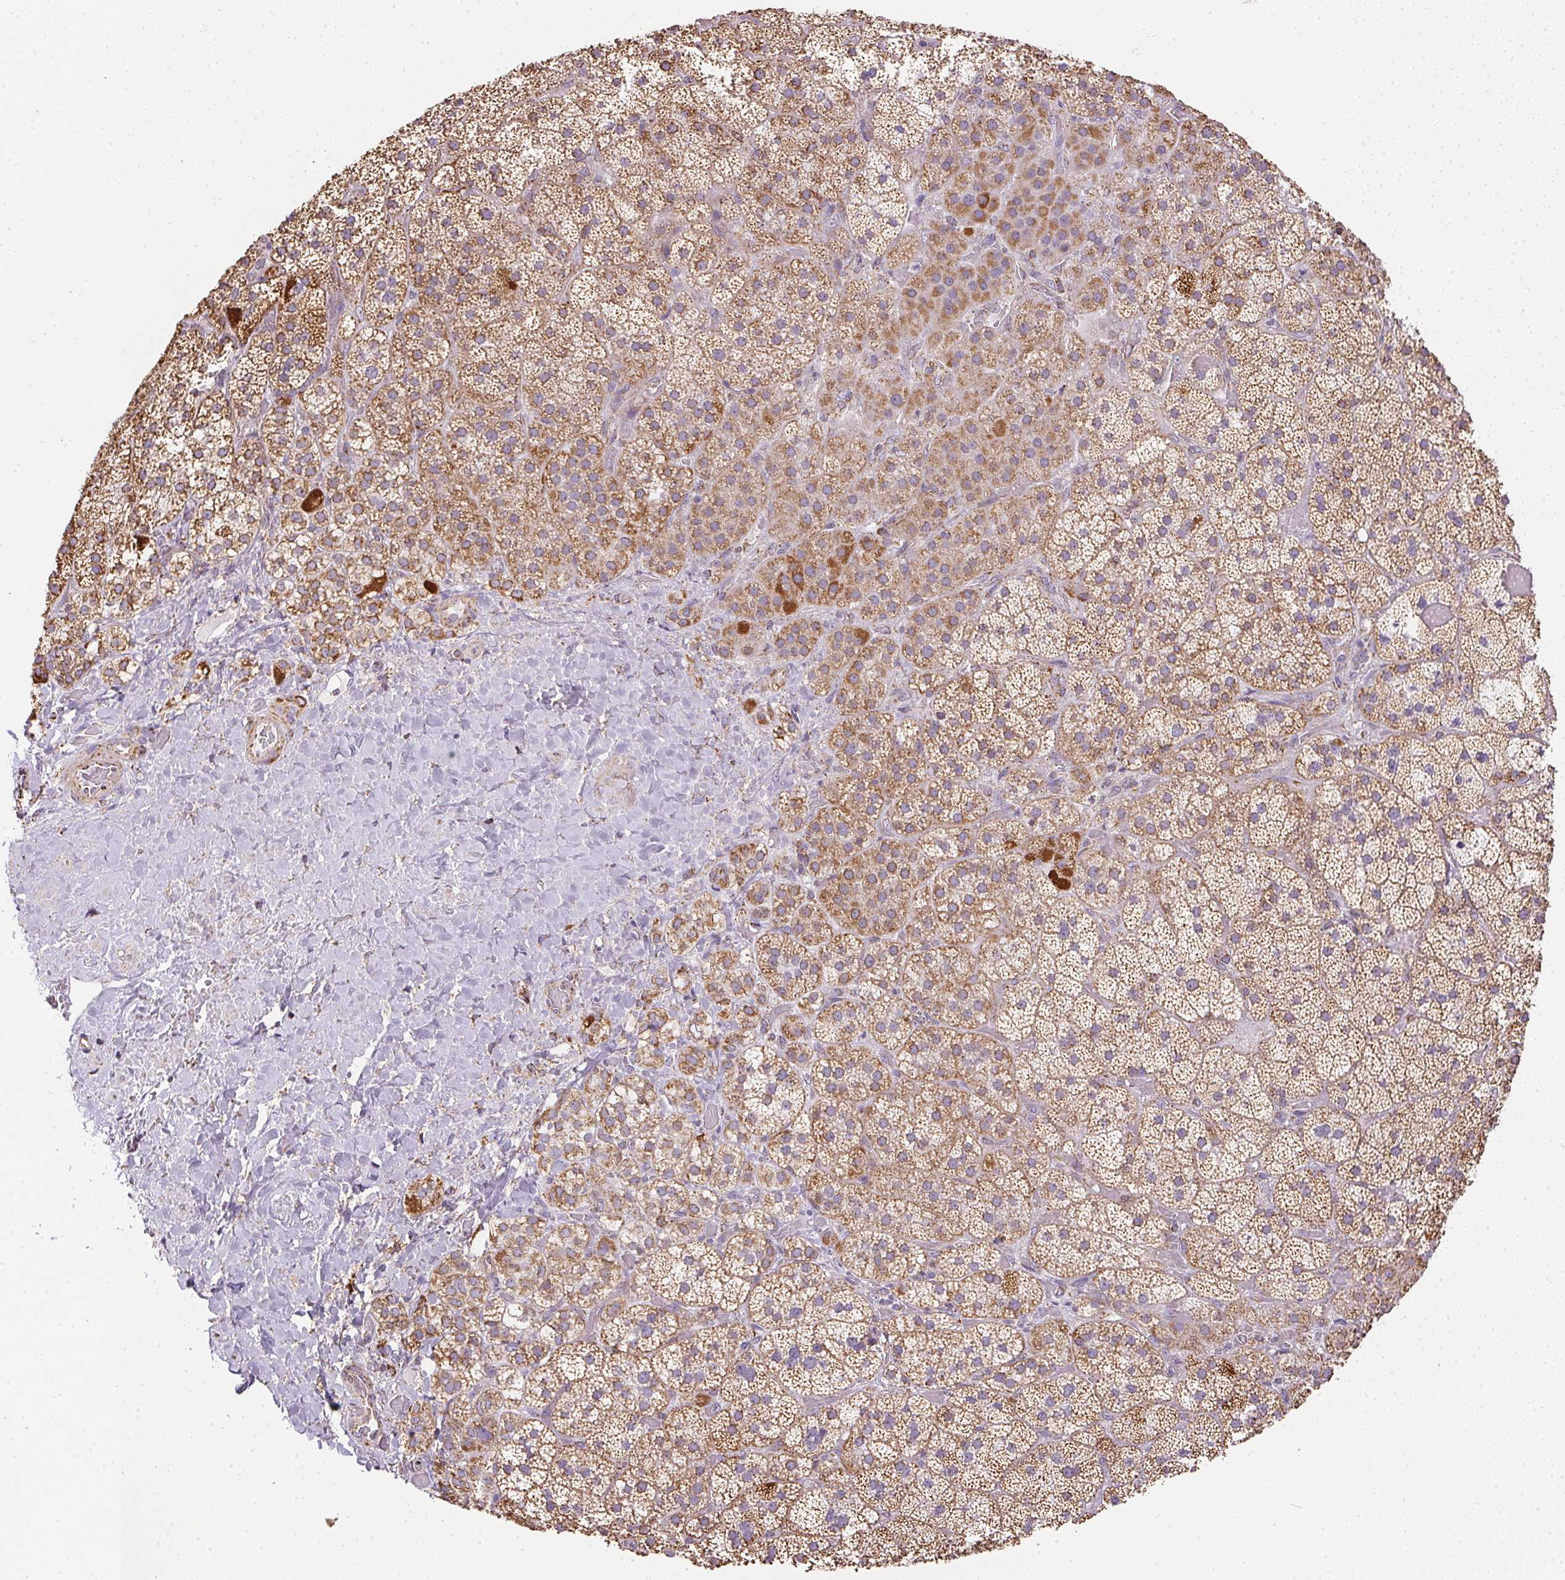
{"staining": {"intensity": "moderate", "quantity": ">75%", "location": "cytoplasmic/membranous"}, "tissue": "adrenal gland", "cell_type": "Glandular cells", "image_type": "normal", "snomed": [{"axis": "morphology", "description": "Normal tissue, NOS"}, {"axis": "topography", "description": "Adrenal gland"}], "caption": "Immunohistochemistry (DAB) staining of normal adrenal gland exhibits moderate cytoplasmic/membranous protein positivity in approximately >75% of glandular cells. (IHC, brightfield microscopy, high magnification).", "gene": "MAPK11", "patient": {"sex": "male", "age": 57}}